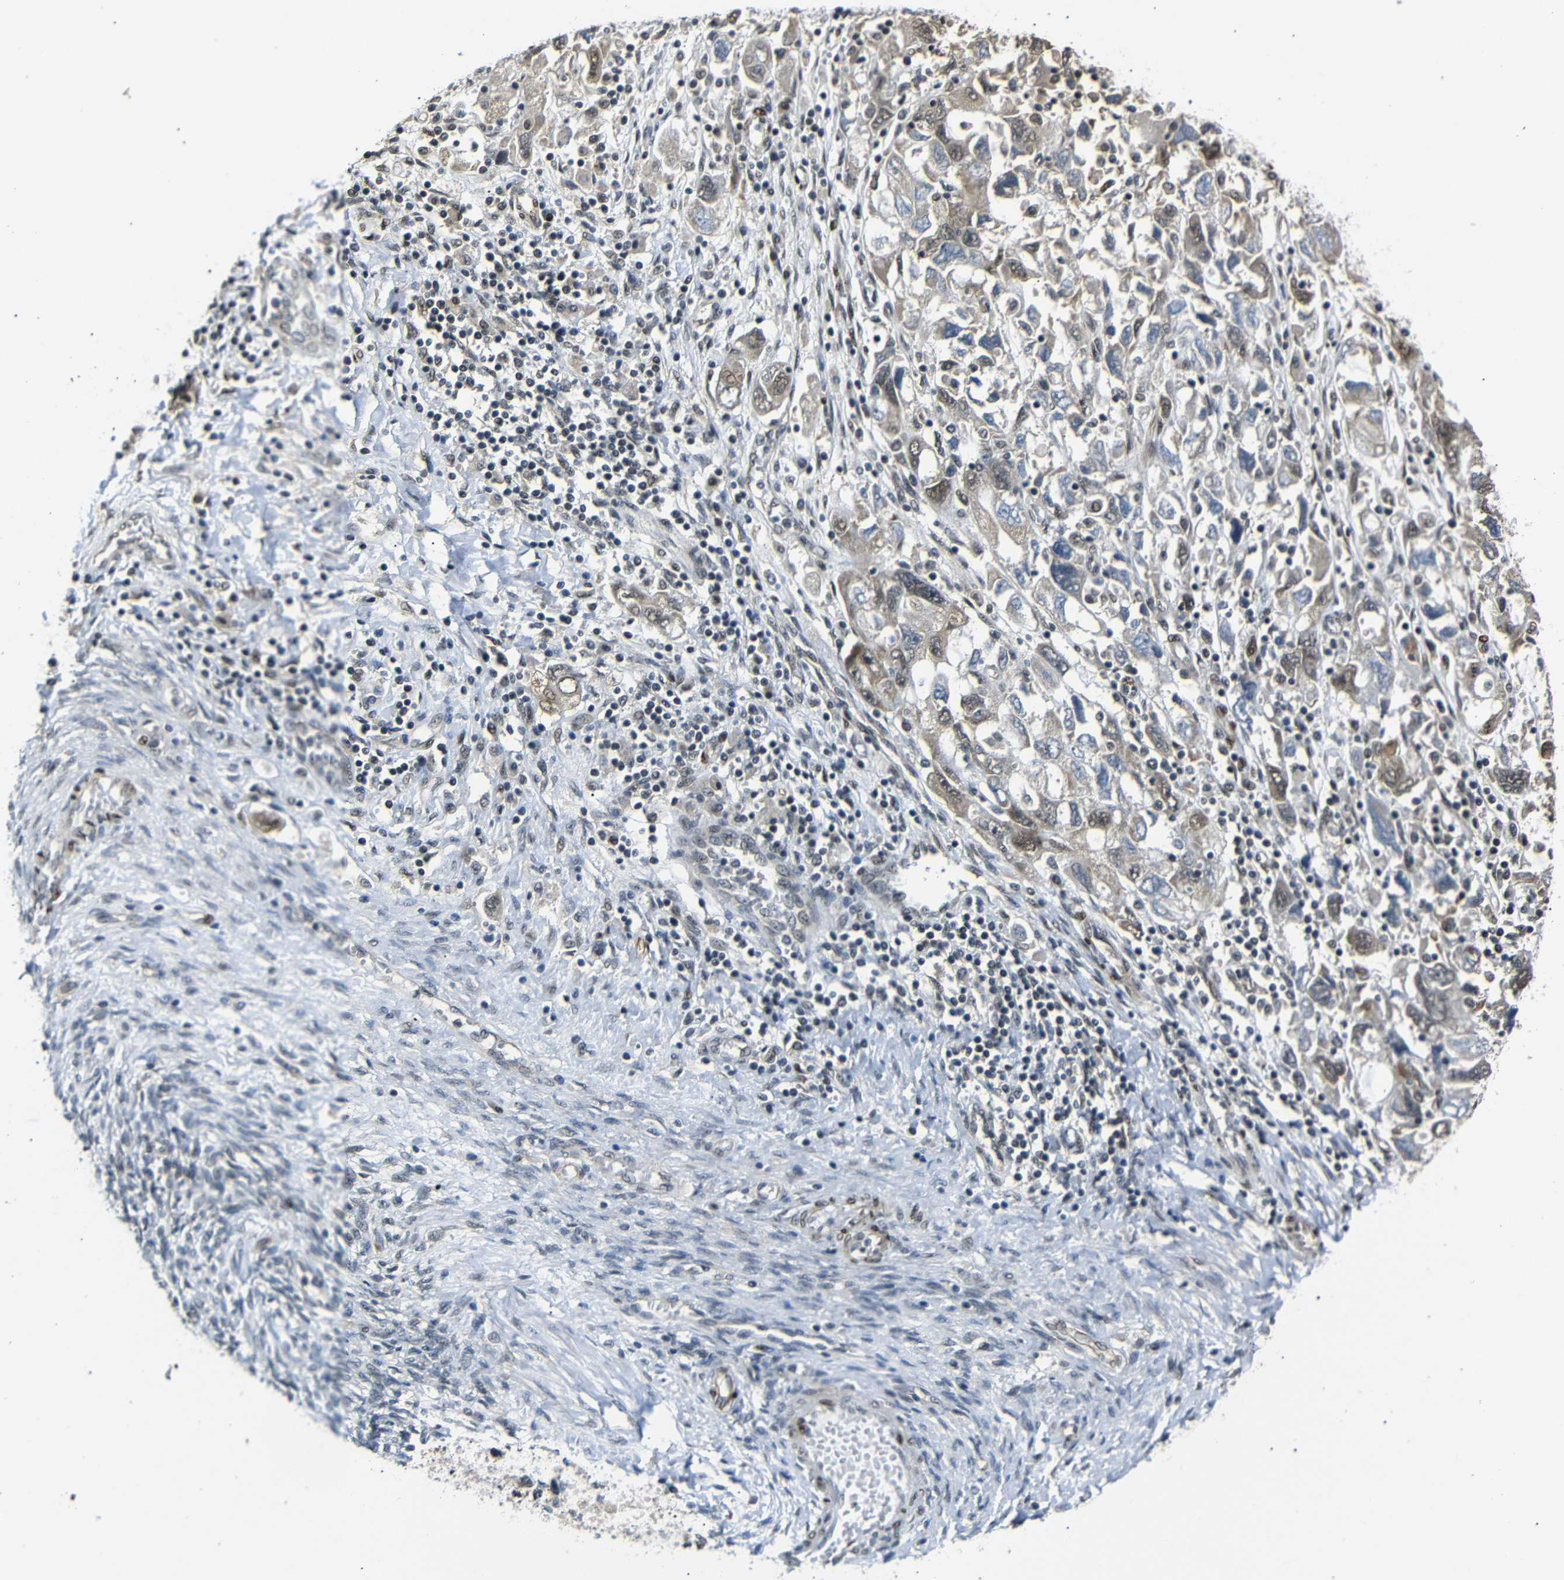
{"staining": {"intensity": "moderate", "quantity": "25%-75%", "location": "cytoplasmic/membranous,nuclear"}, "tissue": "ovarian cancer", "cell_type": "Tumor cells", "image_type": "cancer", "snomed": [{"axis": "morphology", "description": "Carcinoma, NOS"}, {"axis": "morphology", "description": "Cystadenocarcinoma, serous, NOS"}, {"axis": "topography", "description": "Ovary"}], "caption": "Immunohistochemical staining of carcinoma (ovarian) exhibits medium levels of moderate cytoplasmic/membranous and nuclear expression in approximately 25%-75% of tumor cells. (DAB (3,3'-diaminobenzidine) IHC with brightfield microscopy, high magnification).", "gene": "TBX2", "patient": {"sex": "female", "age": 69}}